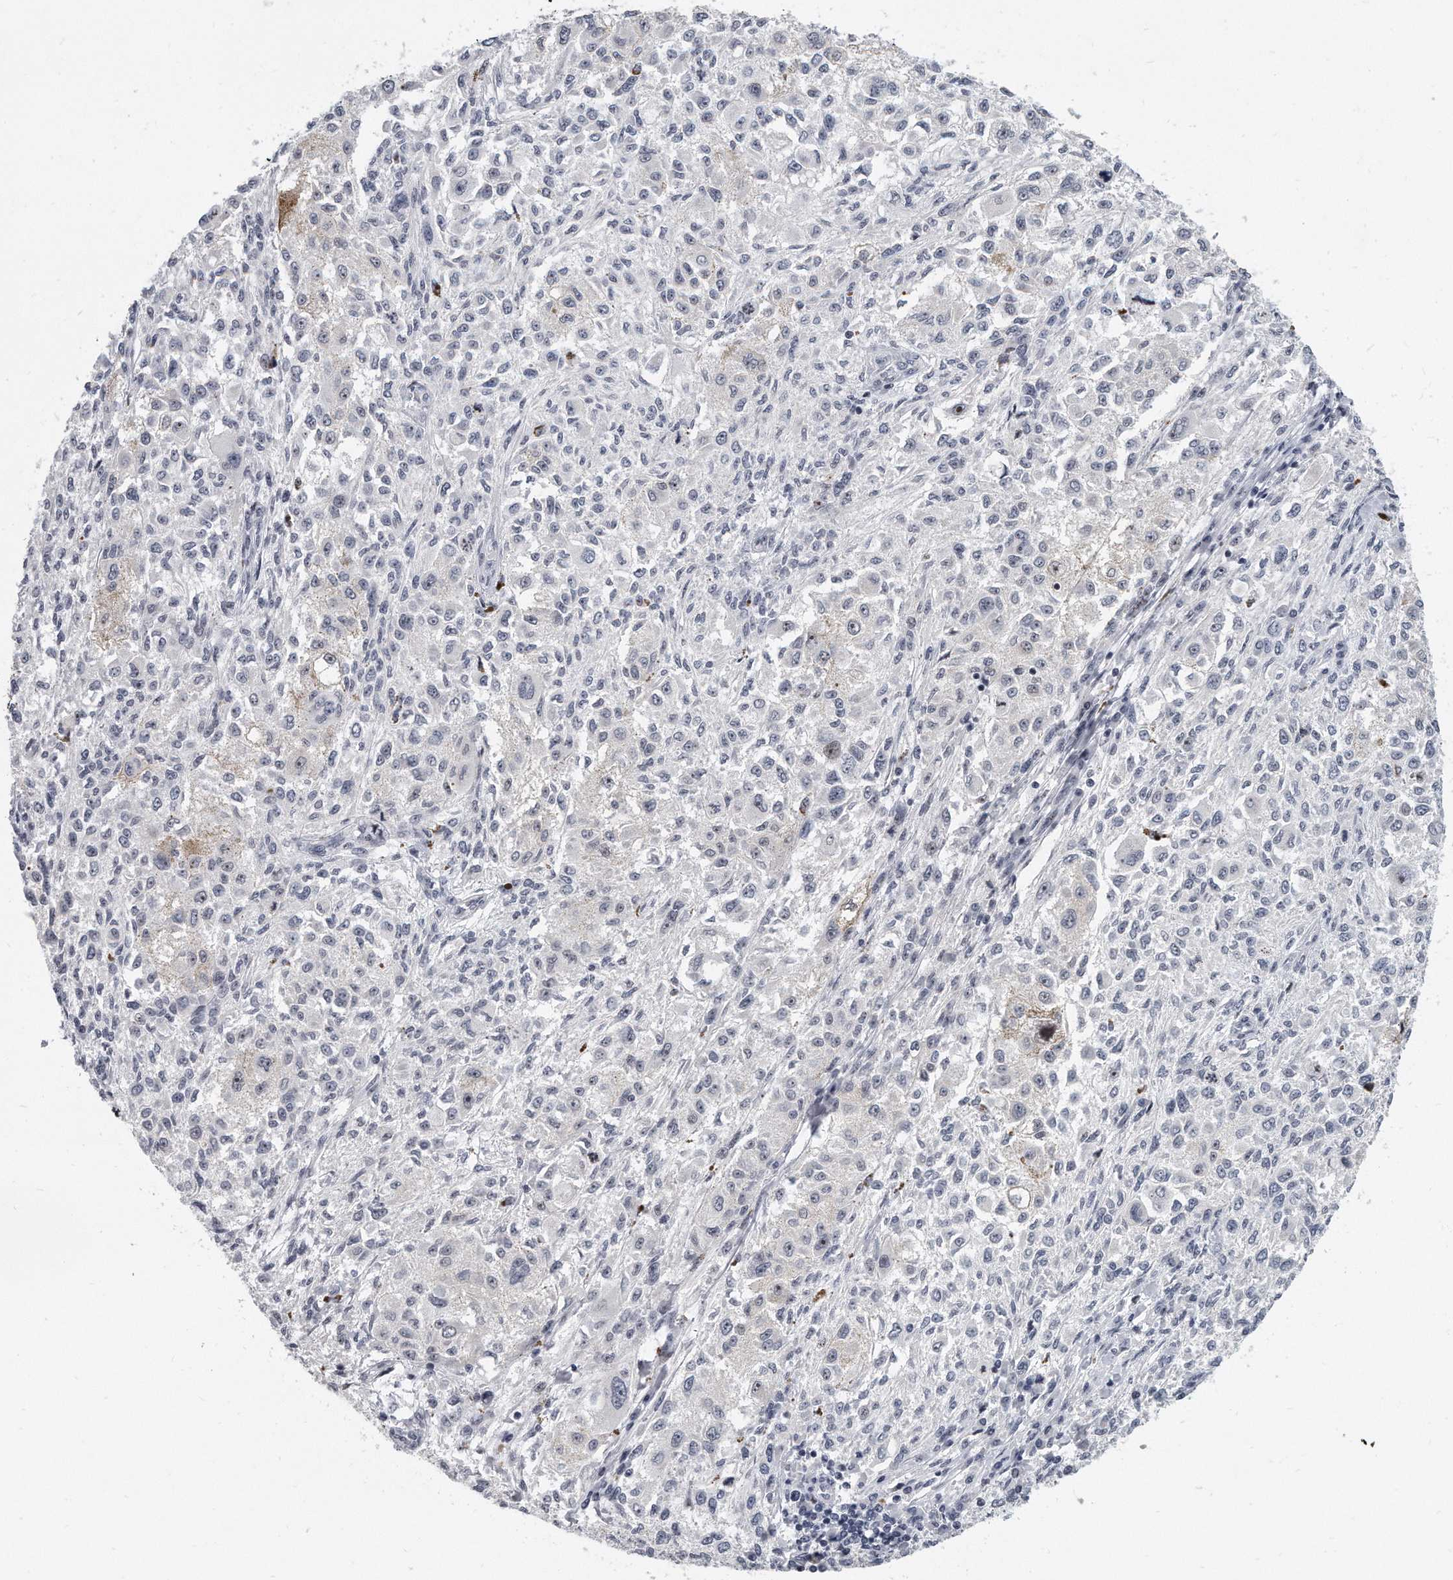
{"staining": {"intensity": "negative", "quantity": "none", "location": "none"}, "tissue": "melanoma", "cell_type": "Tumor cells", "image_type": "cancer", "snomed": [{"axis": "morphology", "description": "Necrosis, NOS"}, {"axis": "morphology", "description": "Malignant melanoma, NOS"}, {"axis": "topography", "description": "Skin"}], "caption": "Image shows no significant protein staining in tumor cells of melanoma.", "gene": "TFCP2L1", "patient": {"sex": "female", "age": 87}}